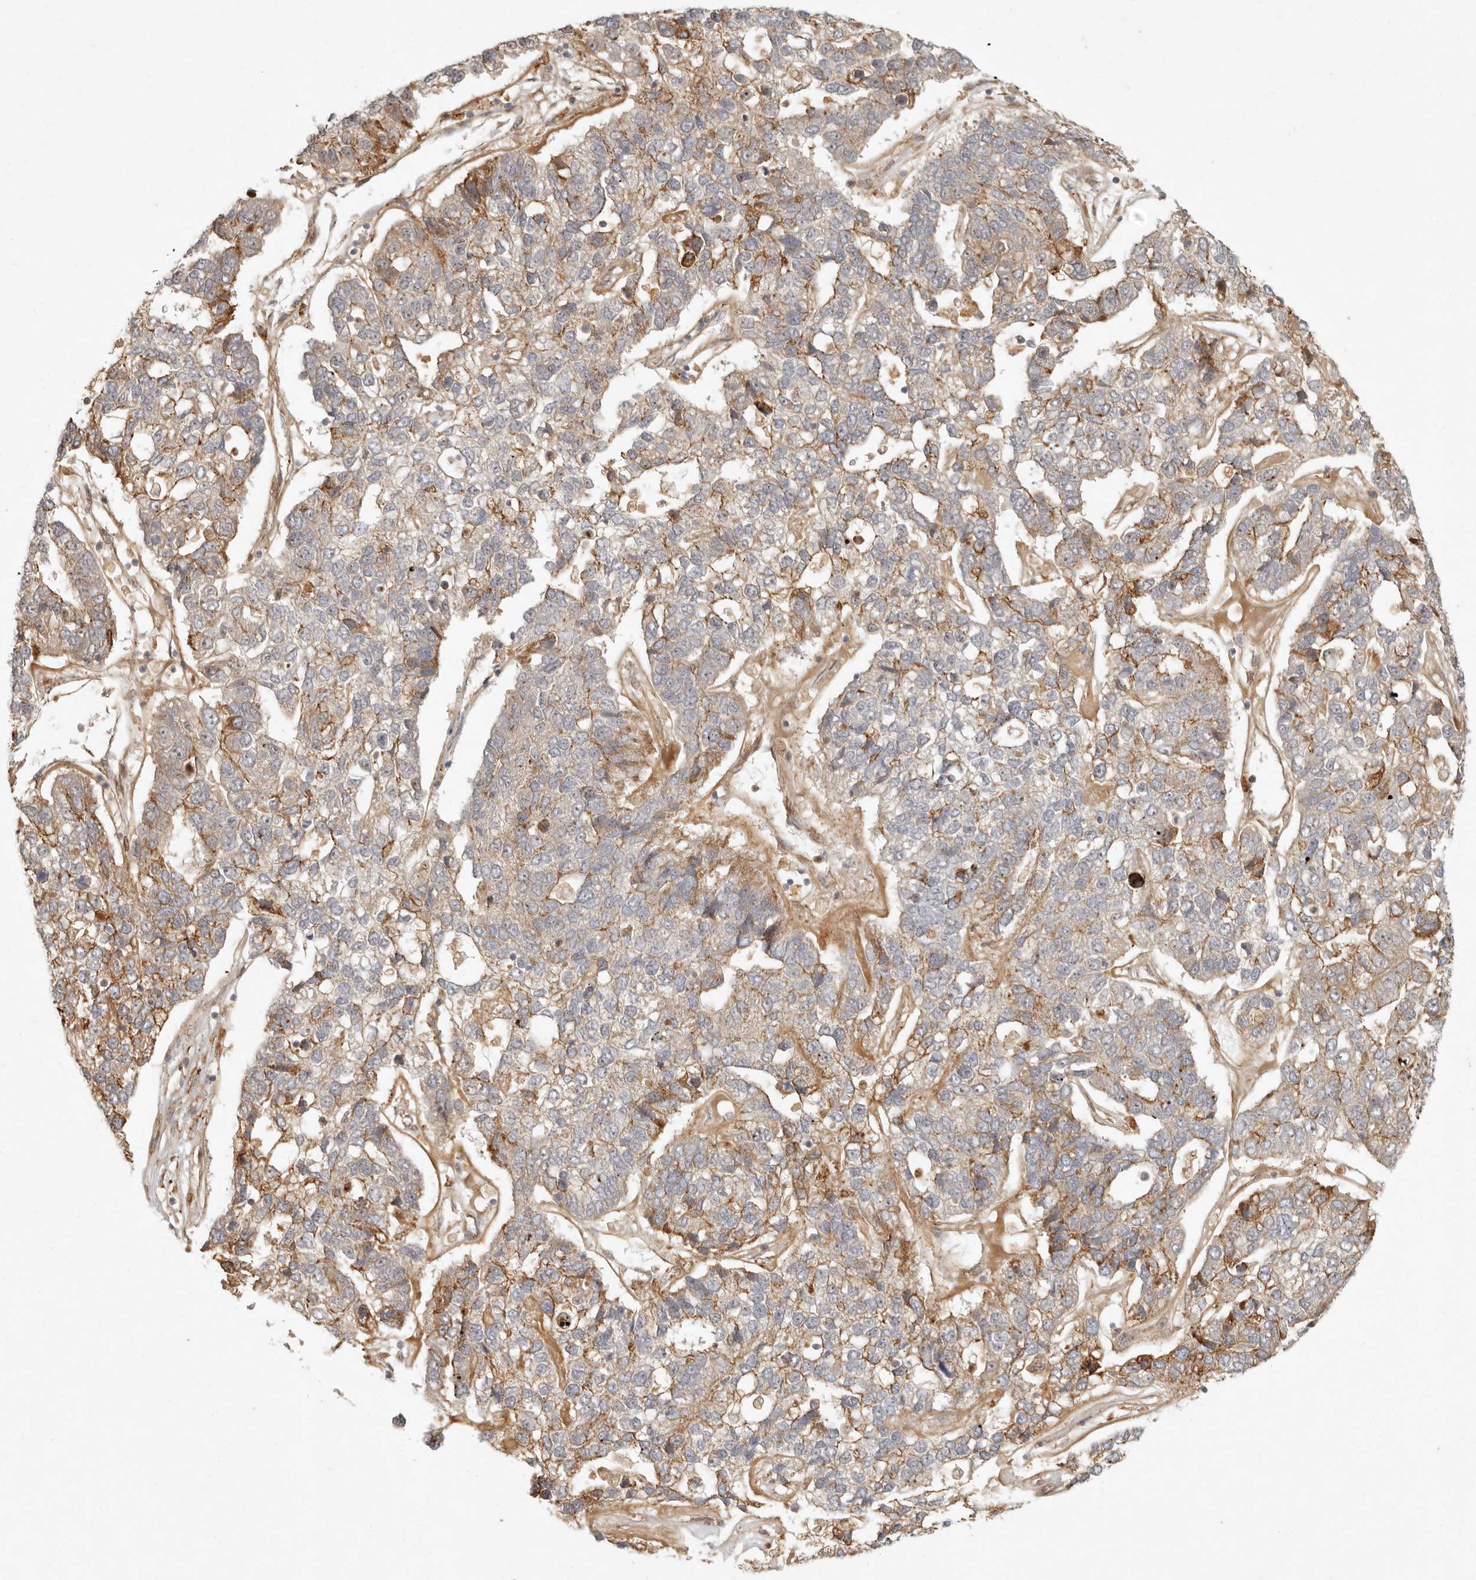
{"staining": {"intensity": "moderate", "quantity": "25%-75%", "location": "cytoplasmic/membranous"}, "tissue": "pancreatic cancer", "cell_type": "Tumor cells", "image_type": "cancer", "snomed": [{"axis": "morphology", "description": "Adenocarcinoma, NOS"}, {"axis": "topography", "description": "Pancreas"}], "caption": "Immunohistochemistry (IHC) staining of pancreatic adenocarcinoma, which shows medium levels of moderate cytoplasmic/membranous staining in about 25%-75% of tumor cells indicating moderate cytoplasmic/membranous protein staining. The staining was performed using DAB (3,3'-diaminobenzidine) (brown) for protein detection and nuclei were counterstained in hematoxylin (blue).", "gene": "KLHL38", "patient": {"sex": "female", "age": 61}}